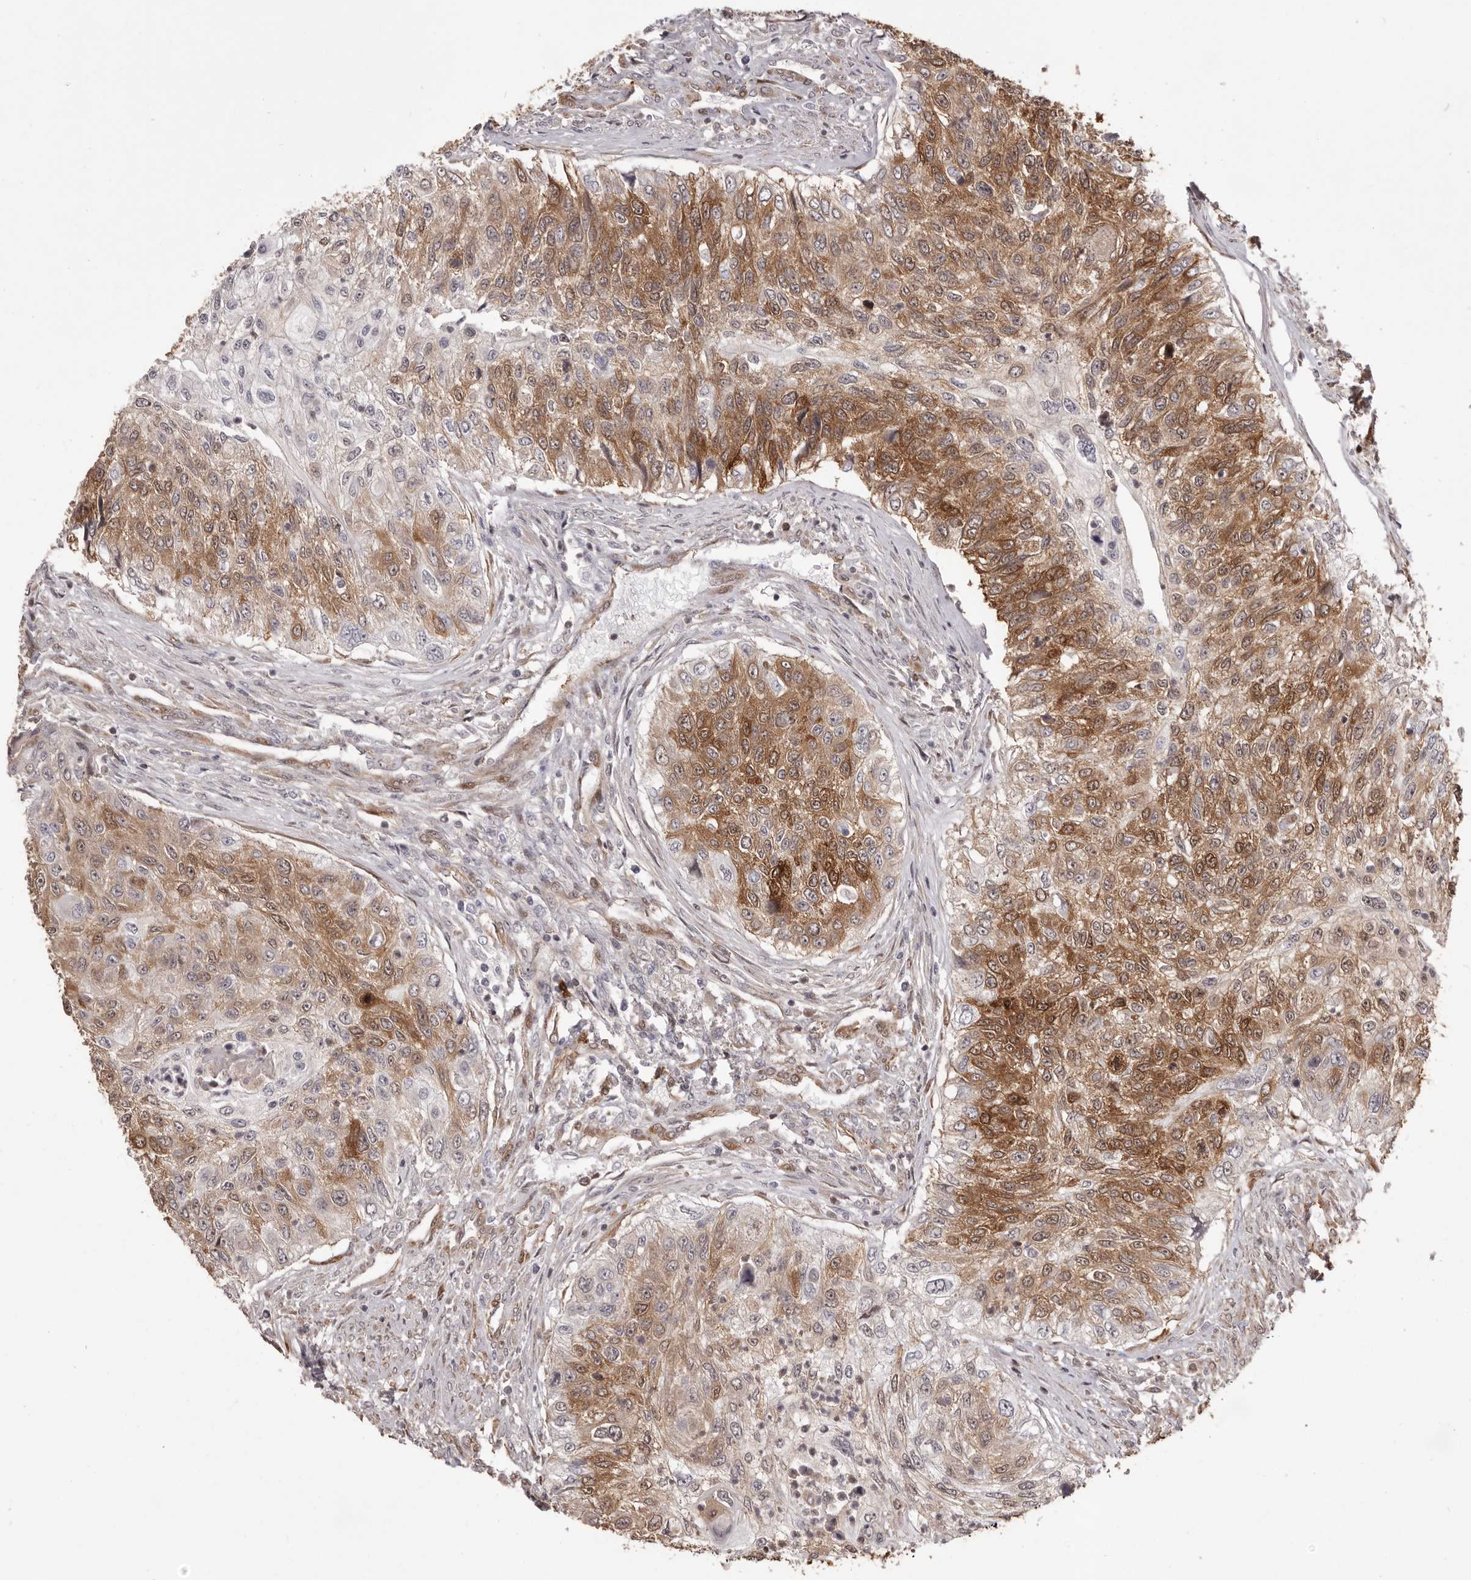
{"staining": {"intensity": "moderate", "quantity": "25%-75%", "location": "cytoplasmic/membranous"}, "tissue": "urothelial cancer", "cell_type": "Tumor cells", "image_type": "cancer", "snomed": [{"axis": "morphology", "description": "Urothelial carcinoma, High grade"}, {"axis": "topography", "description": "Urinary bladder"}], "caption": "Immunohistochemical staining of high-grade urothelial carcinoma exhibits medium levels of moderate cytoplasmic/membranous protein expression in about 25%-75% of tumor cells. The staining was performed using DAB, with brown indicating positive protein expression. Nuclei are stained blue with hematoxylin.", "gene": "GFOD1", "patient": {"sex": "female", "age": 60}}